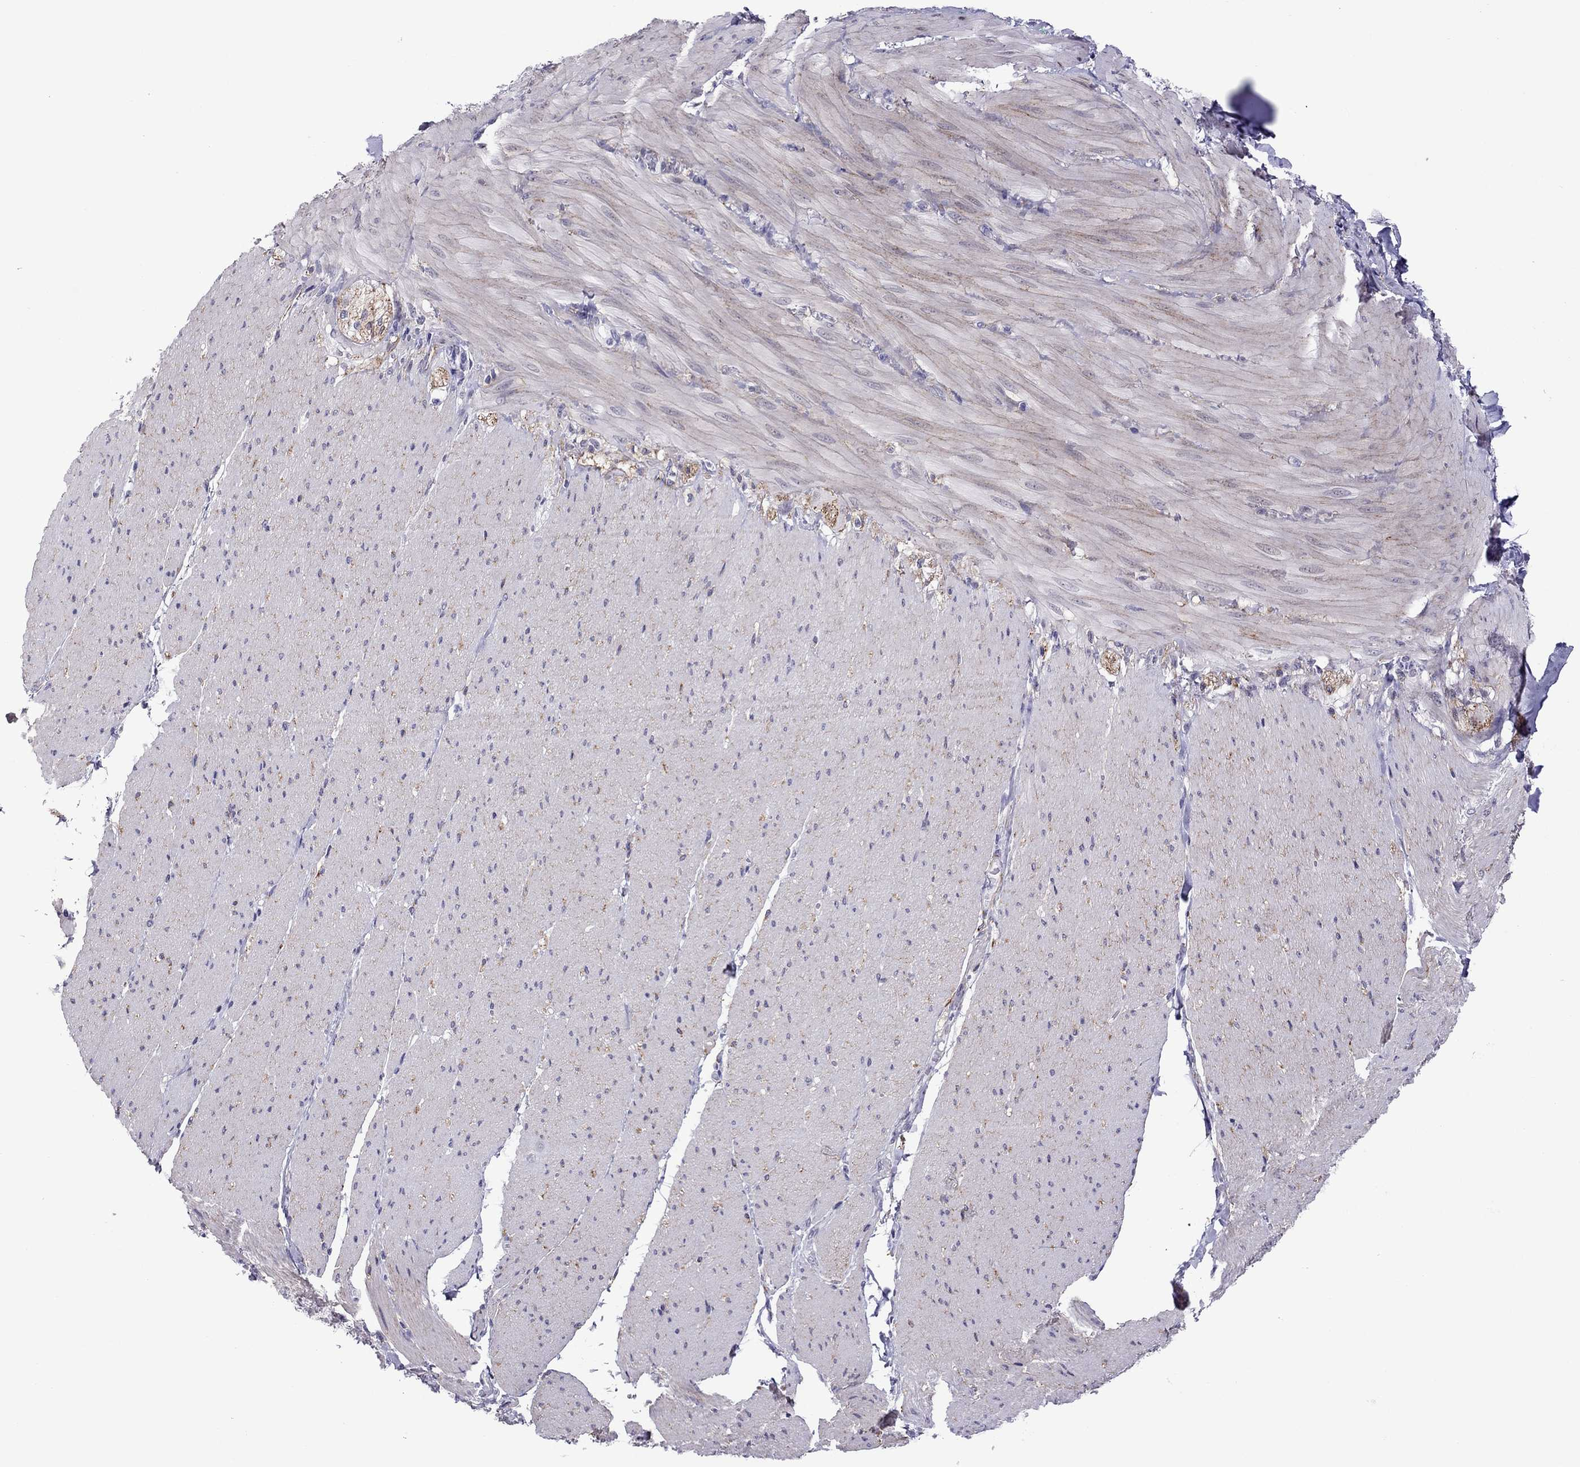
{"staining": {"intensity": "negative", "quantity": "none", "location": "none"}, "tissue": "adipose tissue", "cell_type": "Adipocytes", "image_type": "normal", "snomed": [{"axis": "morphology", "description": "Normal tissue, NOS"}, {"axis": "topography", "description": "Smooth muscle"}, {"axis": "topography", "description": "Duodenum"}, {"axis": "topography", "description": "Peripheral nerve tissue"}], "caption": "Adipocytes are negative for protein expression in normal human adipose tissue. Nuclei are stained in blue.", "gene": "ZNF646", "patient": {"sex": "female", "age": 61}}